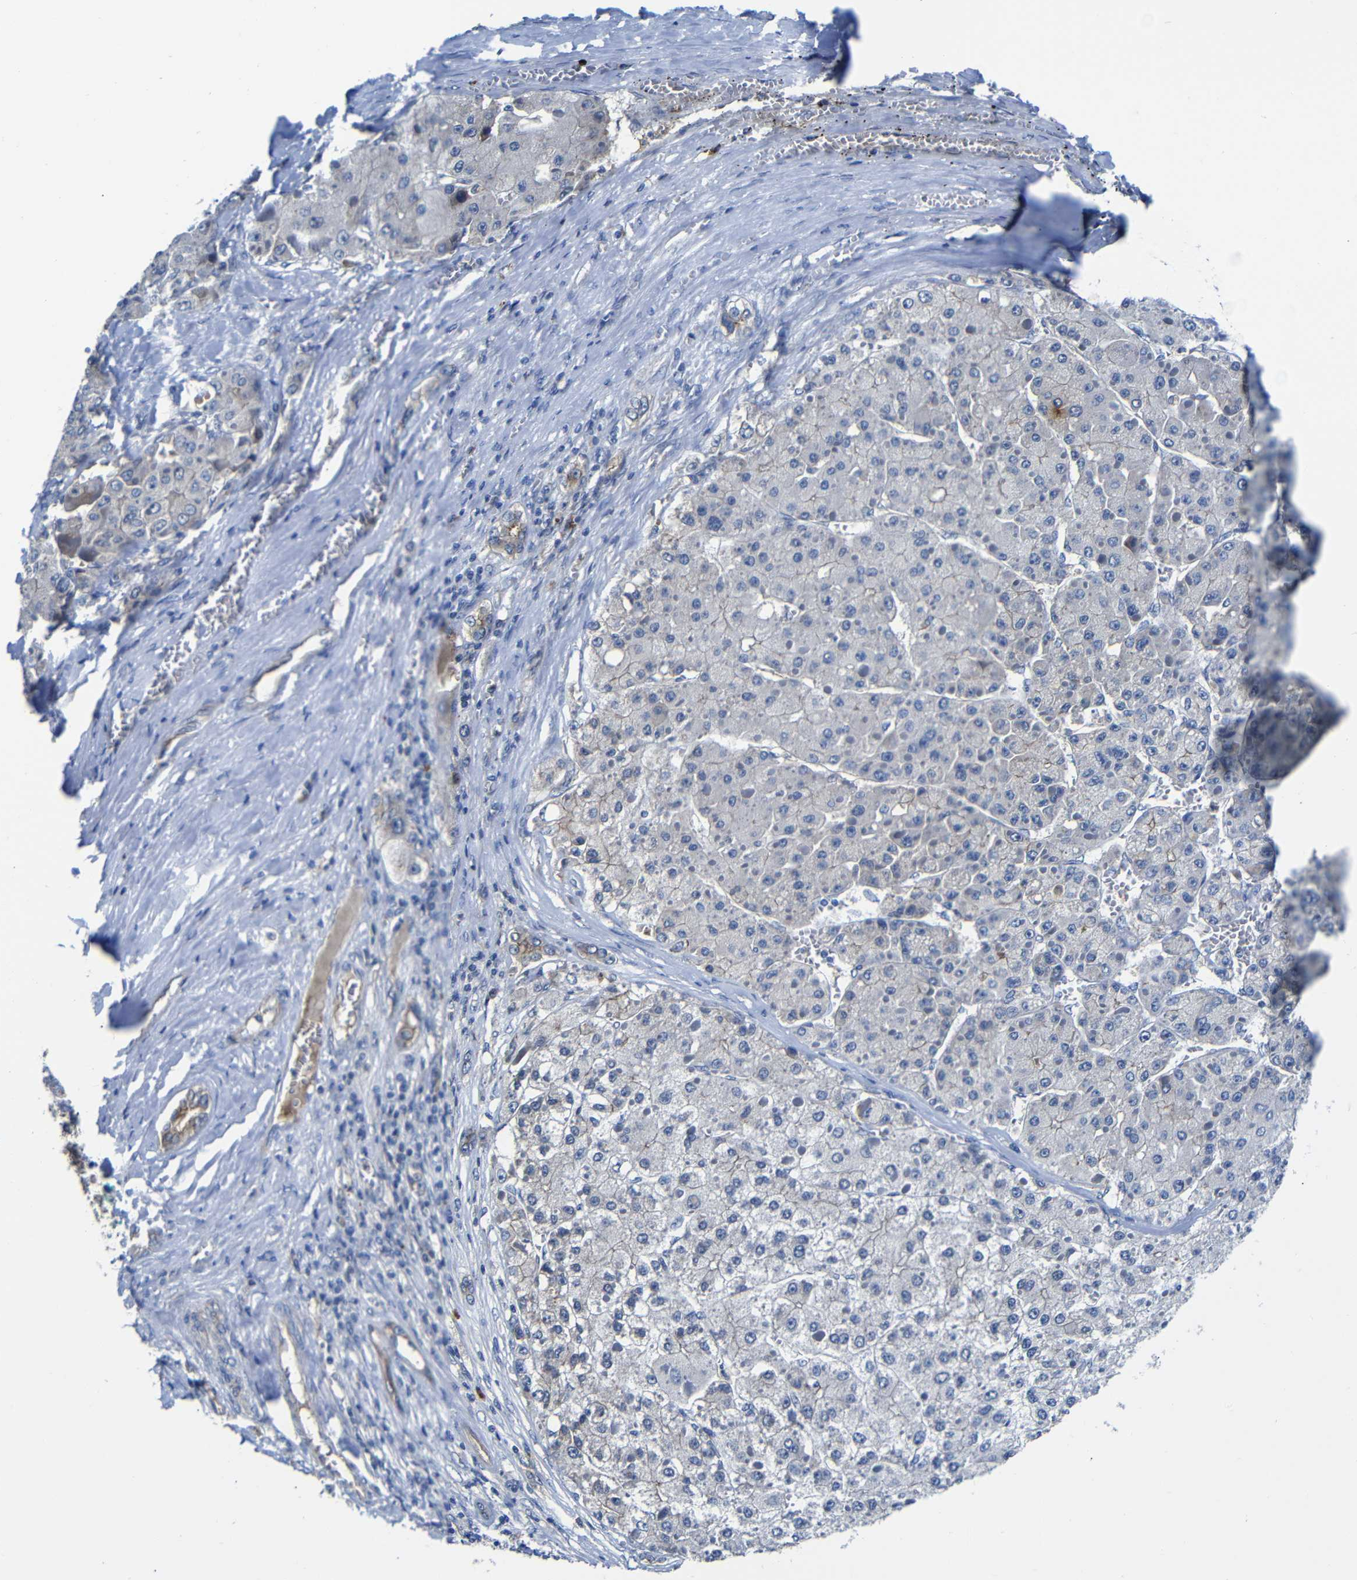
{"staining": {"intensity": "negative", "quantity": "none", "location": "none"}, "tissue": "liver cancer", "cell_type": "Tumor cells", "image_type": "cancer", "snomed": [{"axis": "morphology", "description": "Carcinoma, Hepatocellular, NOS"}, {"axis": "topography", "description": "Liver"}], "caption": "IHC of human liver cancer displays no staining in tumor cells.", "gene": "AFDN", "patient": {"sex": "female", "age": 73}}